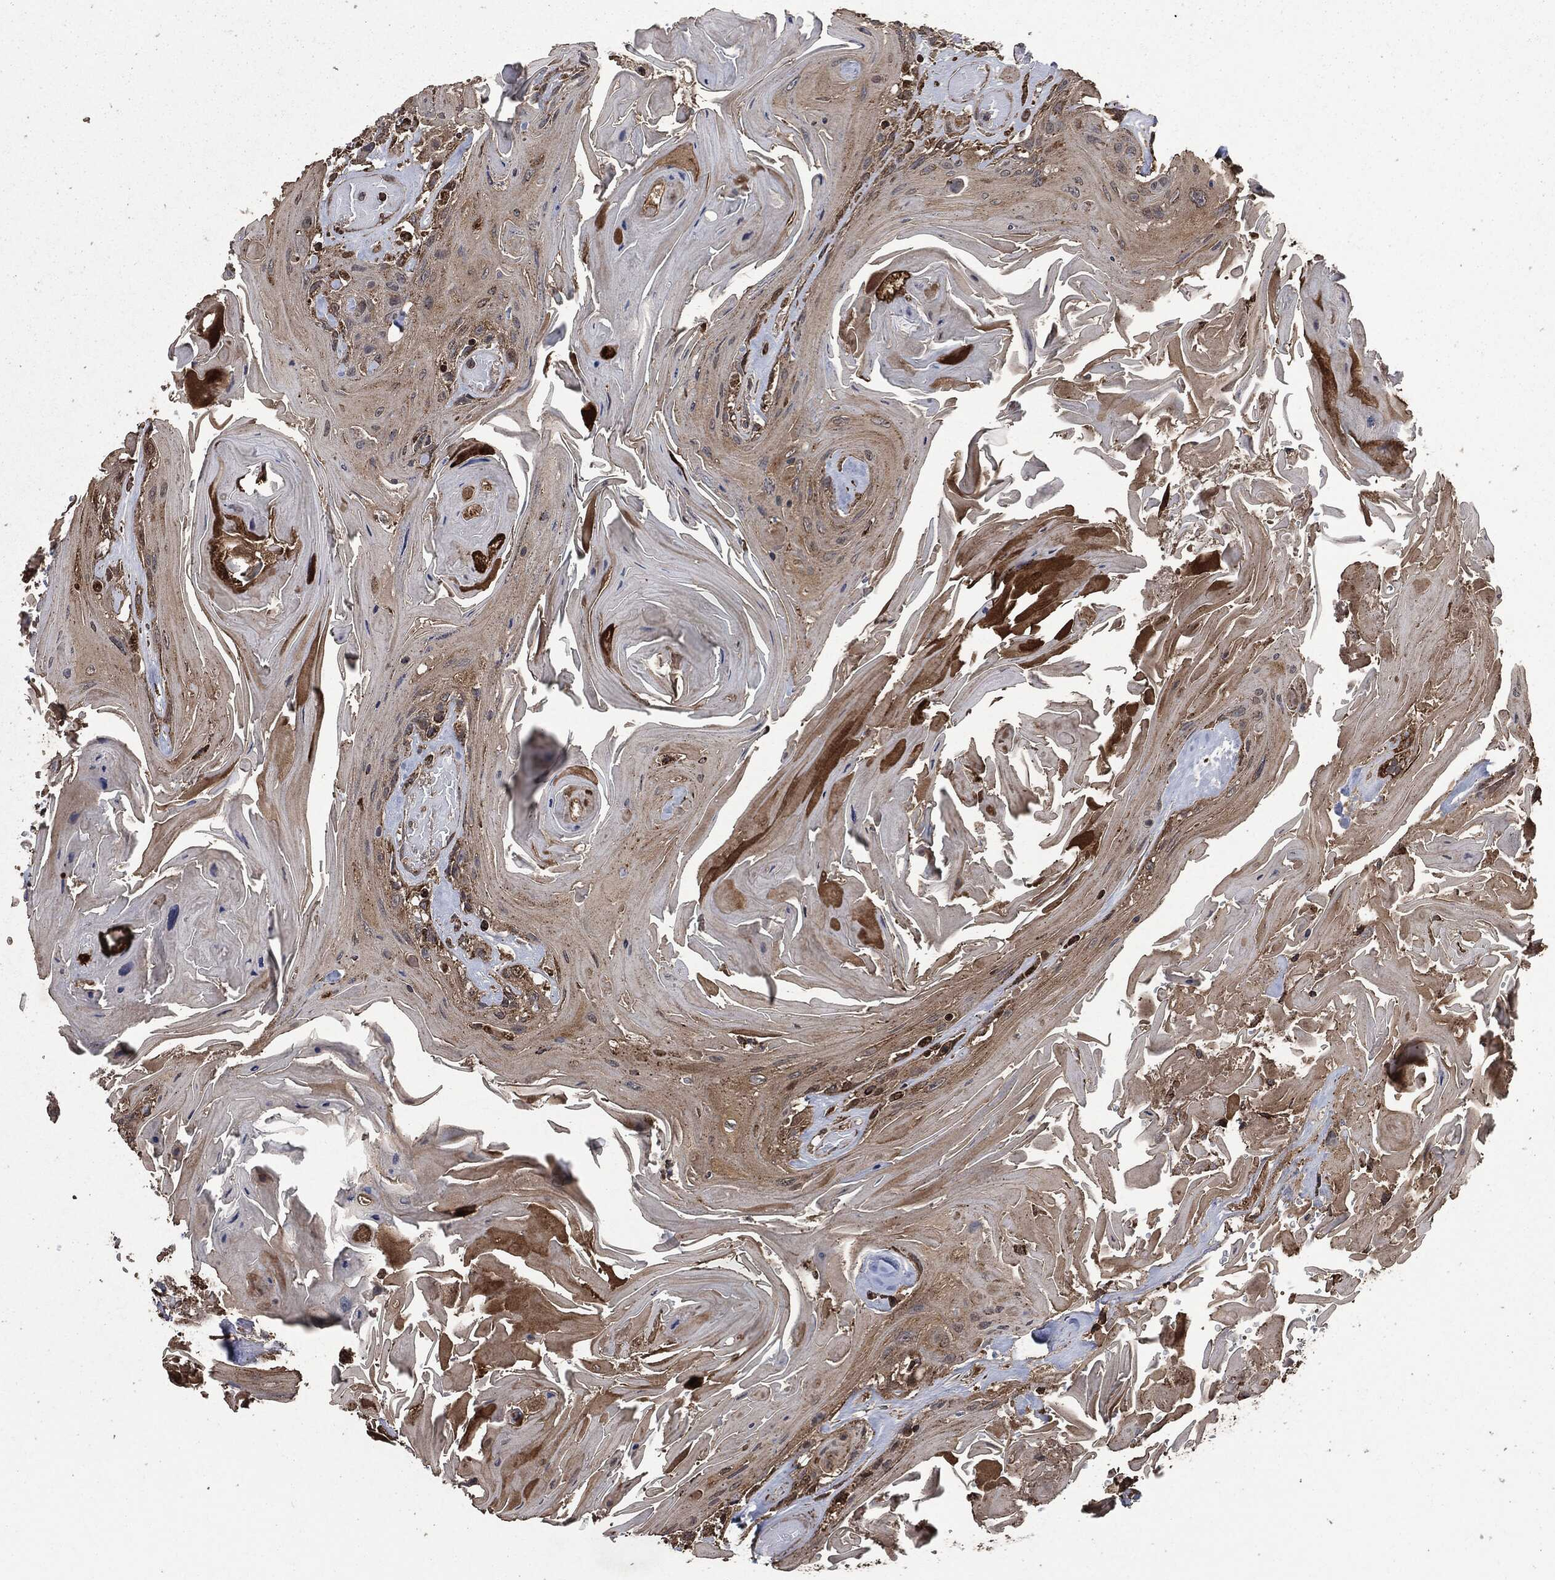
{"staining": {"intensity": "moderate", "quantity": "<25%", "location": "cytoplasmic/membranous"}, "tissue": "head and neck cancer", "cell_type": "Tumor cells", "image_type": "cancer", "snomed": [{"axis": "morphology", "description": "Squamous cell carcinoma, NOS"}, {"axis": "topography", "description": "Head-Neck"}], "caption": "There is low levels of moderate cytoplasmic/membranous positivity in tumor cells of head and neck cancer (squamous cell carcinoma), as demonstrated by immunohistochemical staining (brown color).", "gene": "LIG3", "patient": {"sex": "female", "age": 59}}